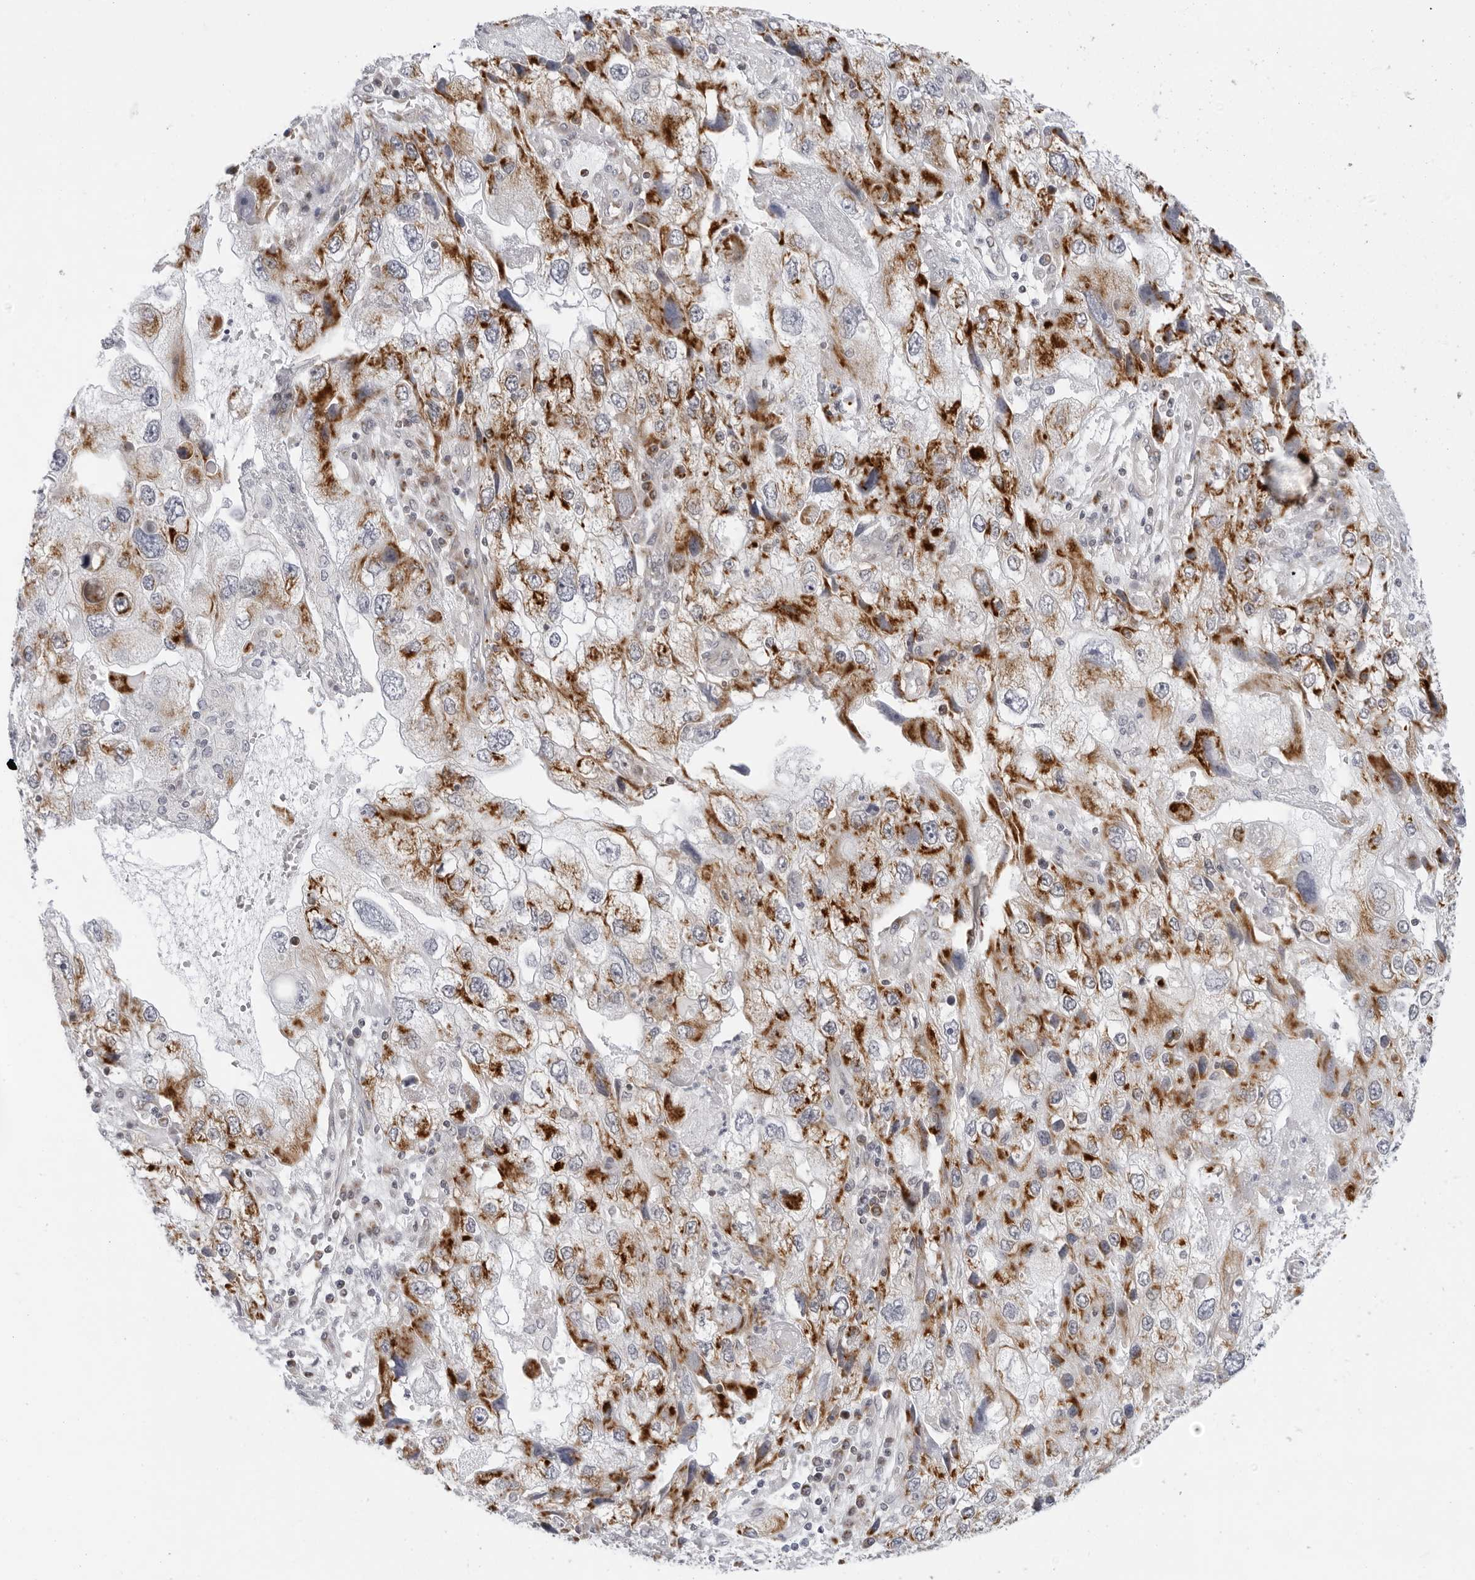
{"staining": {"intensity": "strong", "quantity": ">75%", "location": "cytoplasmic/membranous"}, "tissue": "endometrial cancer", "cell_type": "Tumor cells", "image_type": "cancer", "snomed": [{"axis": "morphology", "description": "Adenocarcinoma, NOS"}, {"axis": "topography", "description": "Endometrium"}], "caption": "A brown stain highlights strong cytoplasmic/membranous expression of a protein in endometrial cancer (adenocarcinoma) tumor cells.", "gene": "CIART", "patient": {"sex": "female", "age": 49}}